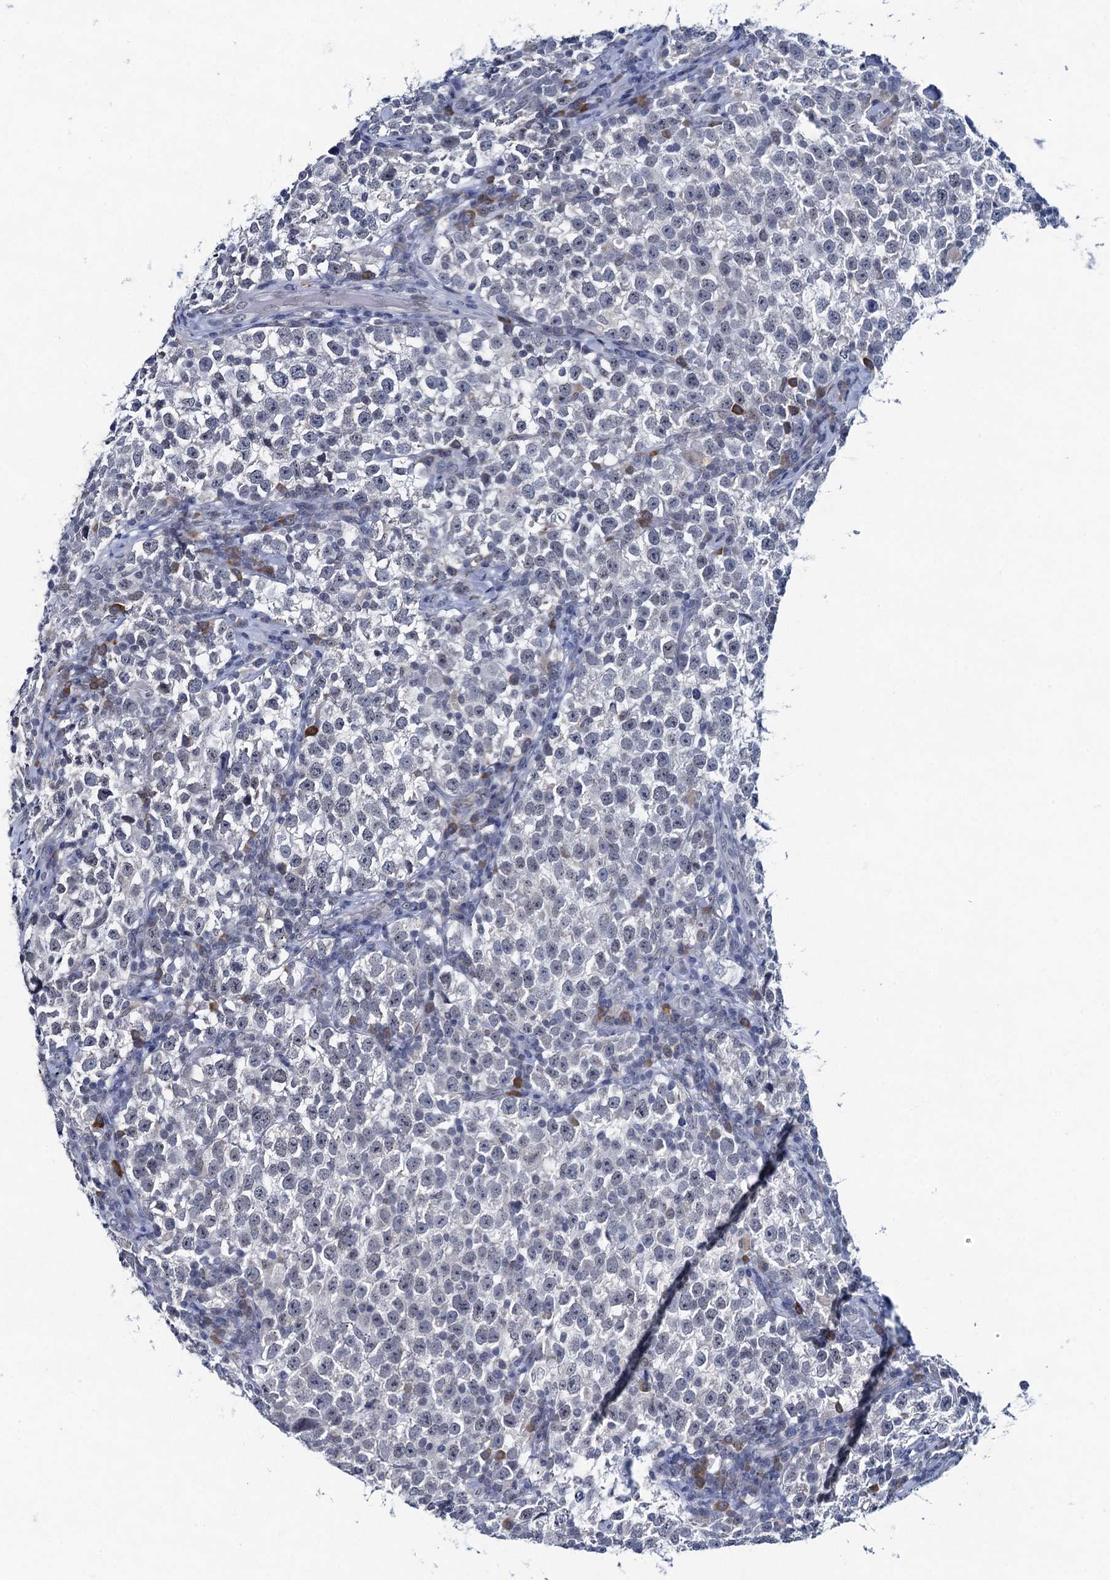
{"staining": {"intensity": "negative", "quantity": "none", "location": "none"}, "tissue": "testis cancer", "cell_type": "Tumor cells", "image_type": "cancer", "snomed": [{"axis": "morphology", "description": "Normal tissue, NOS"}, {"axis": "morphology", "description": "Seminoma, NOS"}, {"axis": "topography", "description": "Testis"}], "caption": "Human testis cancer stained for a protein using immunohistochemistry reveals no positivity in tumor cells.", "gene": "HAPSTR1", "patient": {"sex": "male", "age": 43}}